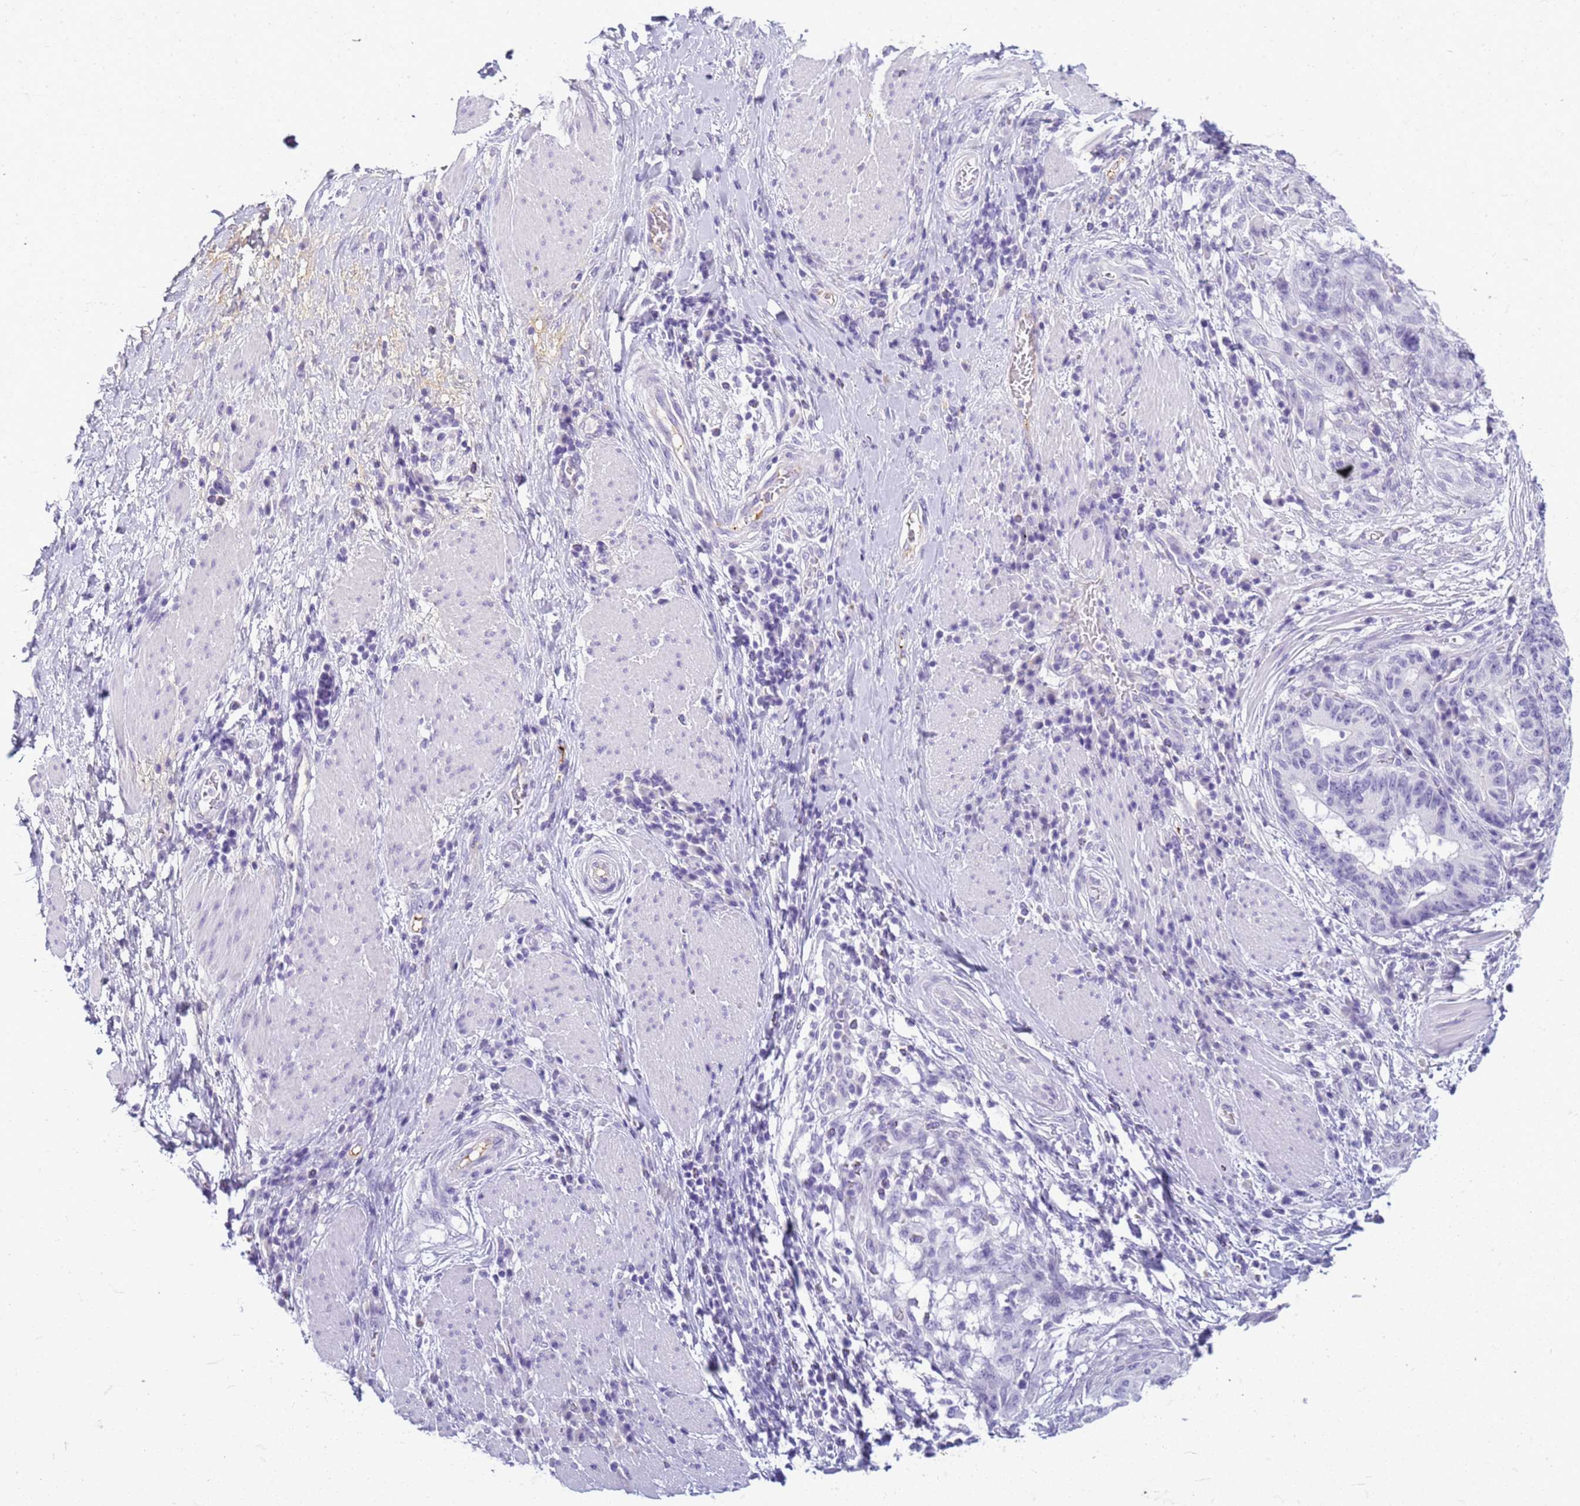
{"staining": {"intensity": "negative", "quantity": "none", "location": "none"}, "tissue": "stomach cancer", "cell_type": "Tumor cells", "image_type": "cancer", "snomed": [{"axis": "morphology", "description": "Normal tissue, NOS"}, {"axis": "morphology", "description": "Adenocarcinoma, NOS"}, {"axis": "topography", "description": "Stomach"}], "caption": "The photomicrograph reveals no staining of tumor cells in stomach cancer (adenocarcinoma).", "gene": "CFAP100", "patient": {"sex": "female", "age": 64}}